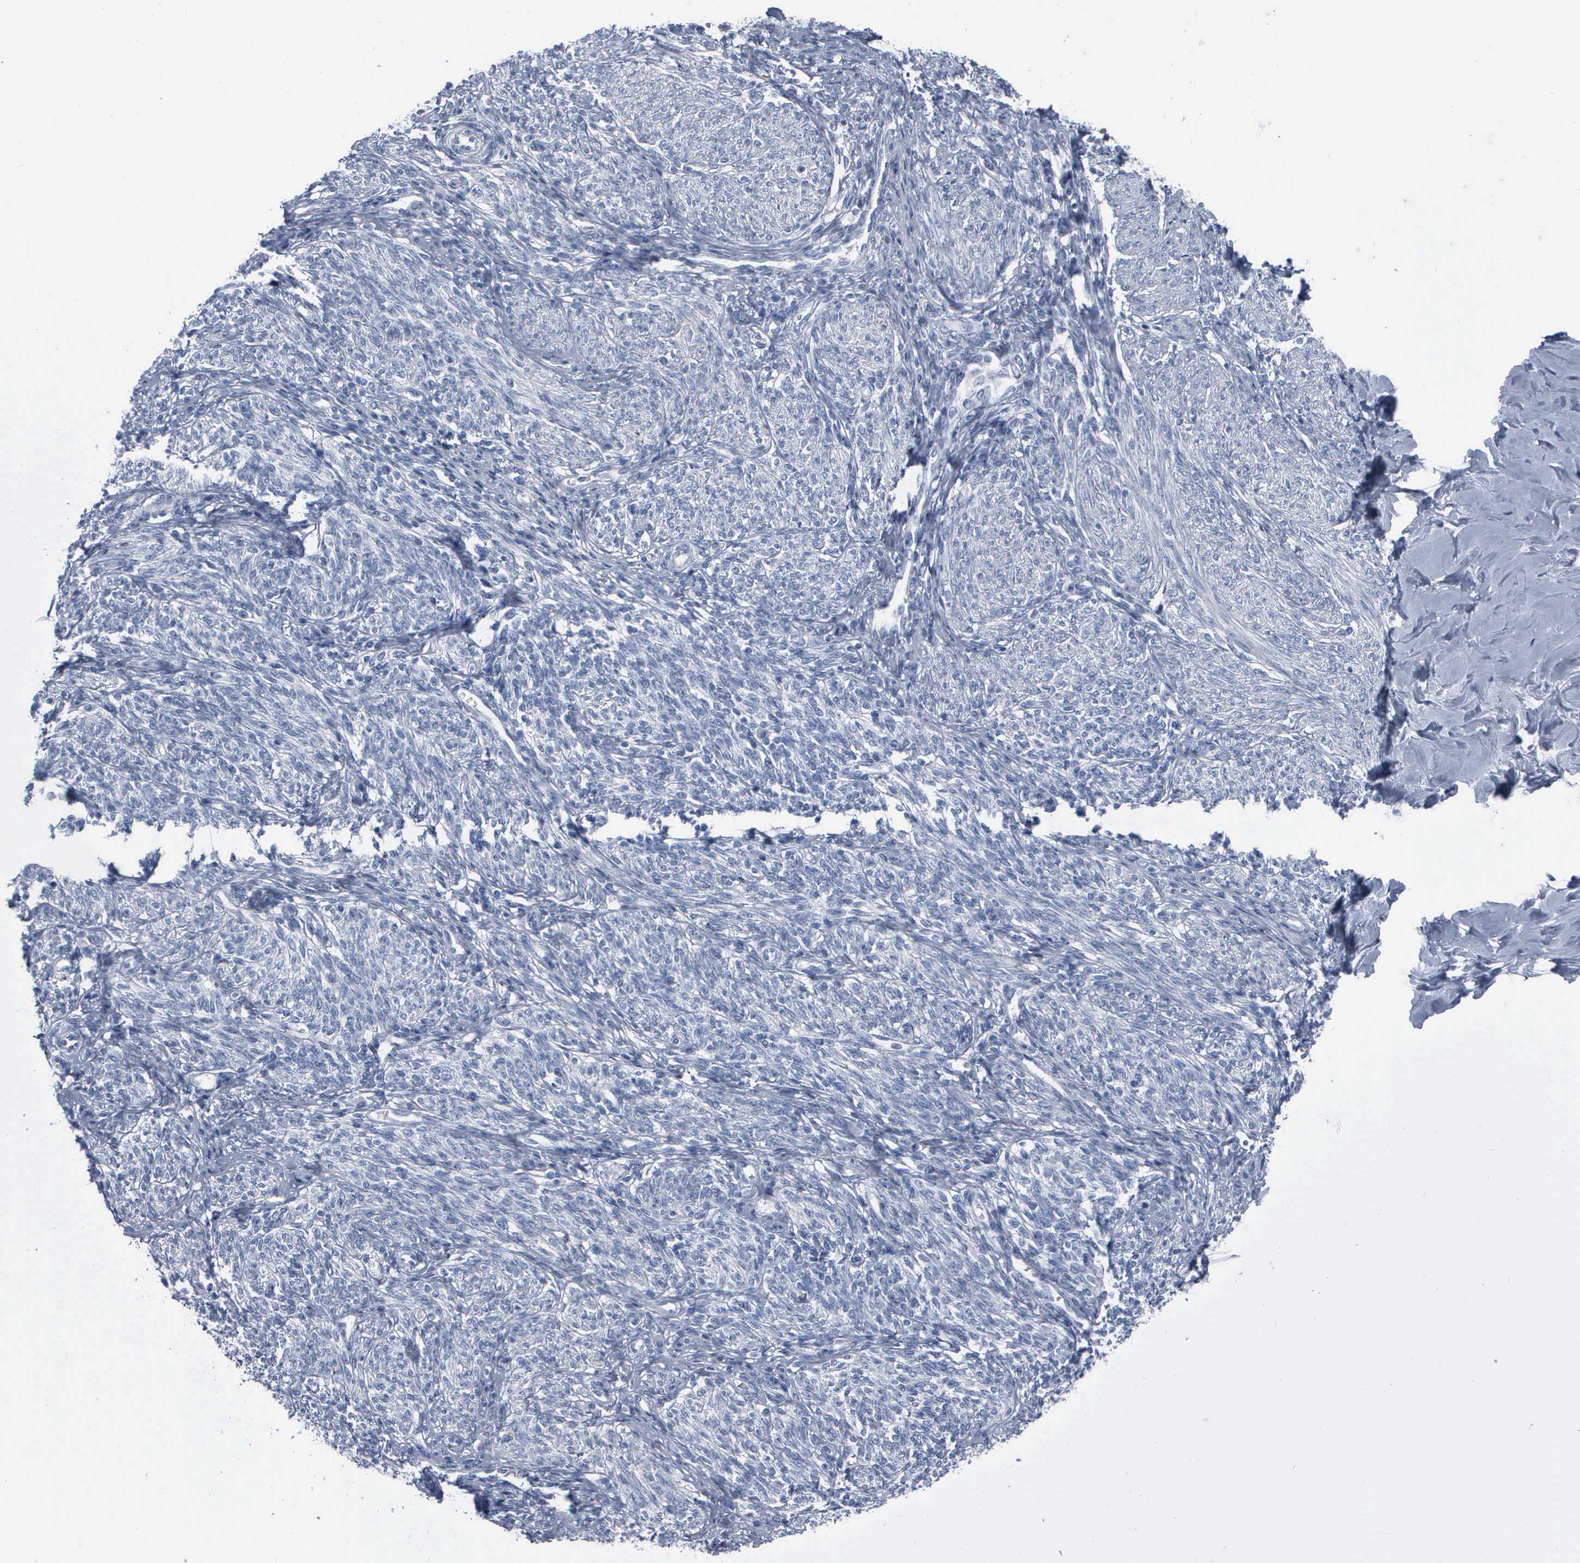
{"staining": {"intensity": "negative", "quantity": "none", "location": "none"}, "tissue": "endometrium", "cell_type": "Cells in endometrial stroma", "image_type": "normal", "snomed": [{"axis": "morphology", "description": "Normal tissue, NOS"}, {"axis": "topography", "description": "Endometrium"}], "caption": "Protein analysis of unremarkable endometrium demonstrates no significant expression in cells in endometrial stroma. The staining is performed using DAB brown chromogen with nuclei counter-stained in using hematoxylin.", "gene": "CCNB1", "patient": {"sex": "female", "age": 82}}